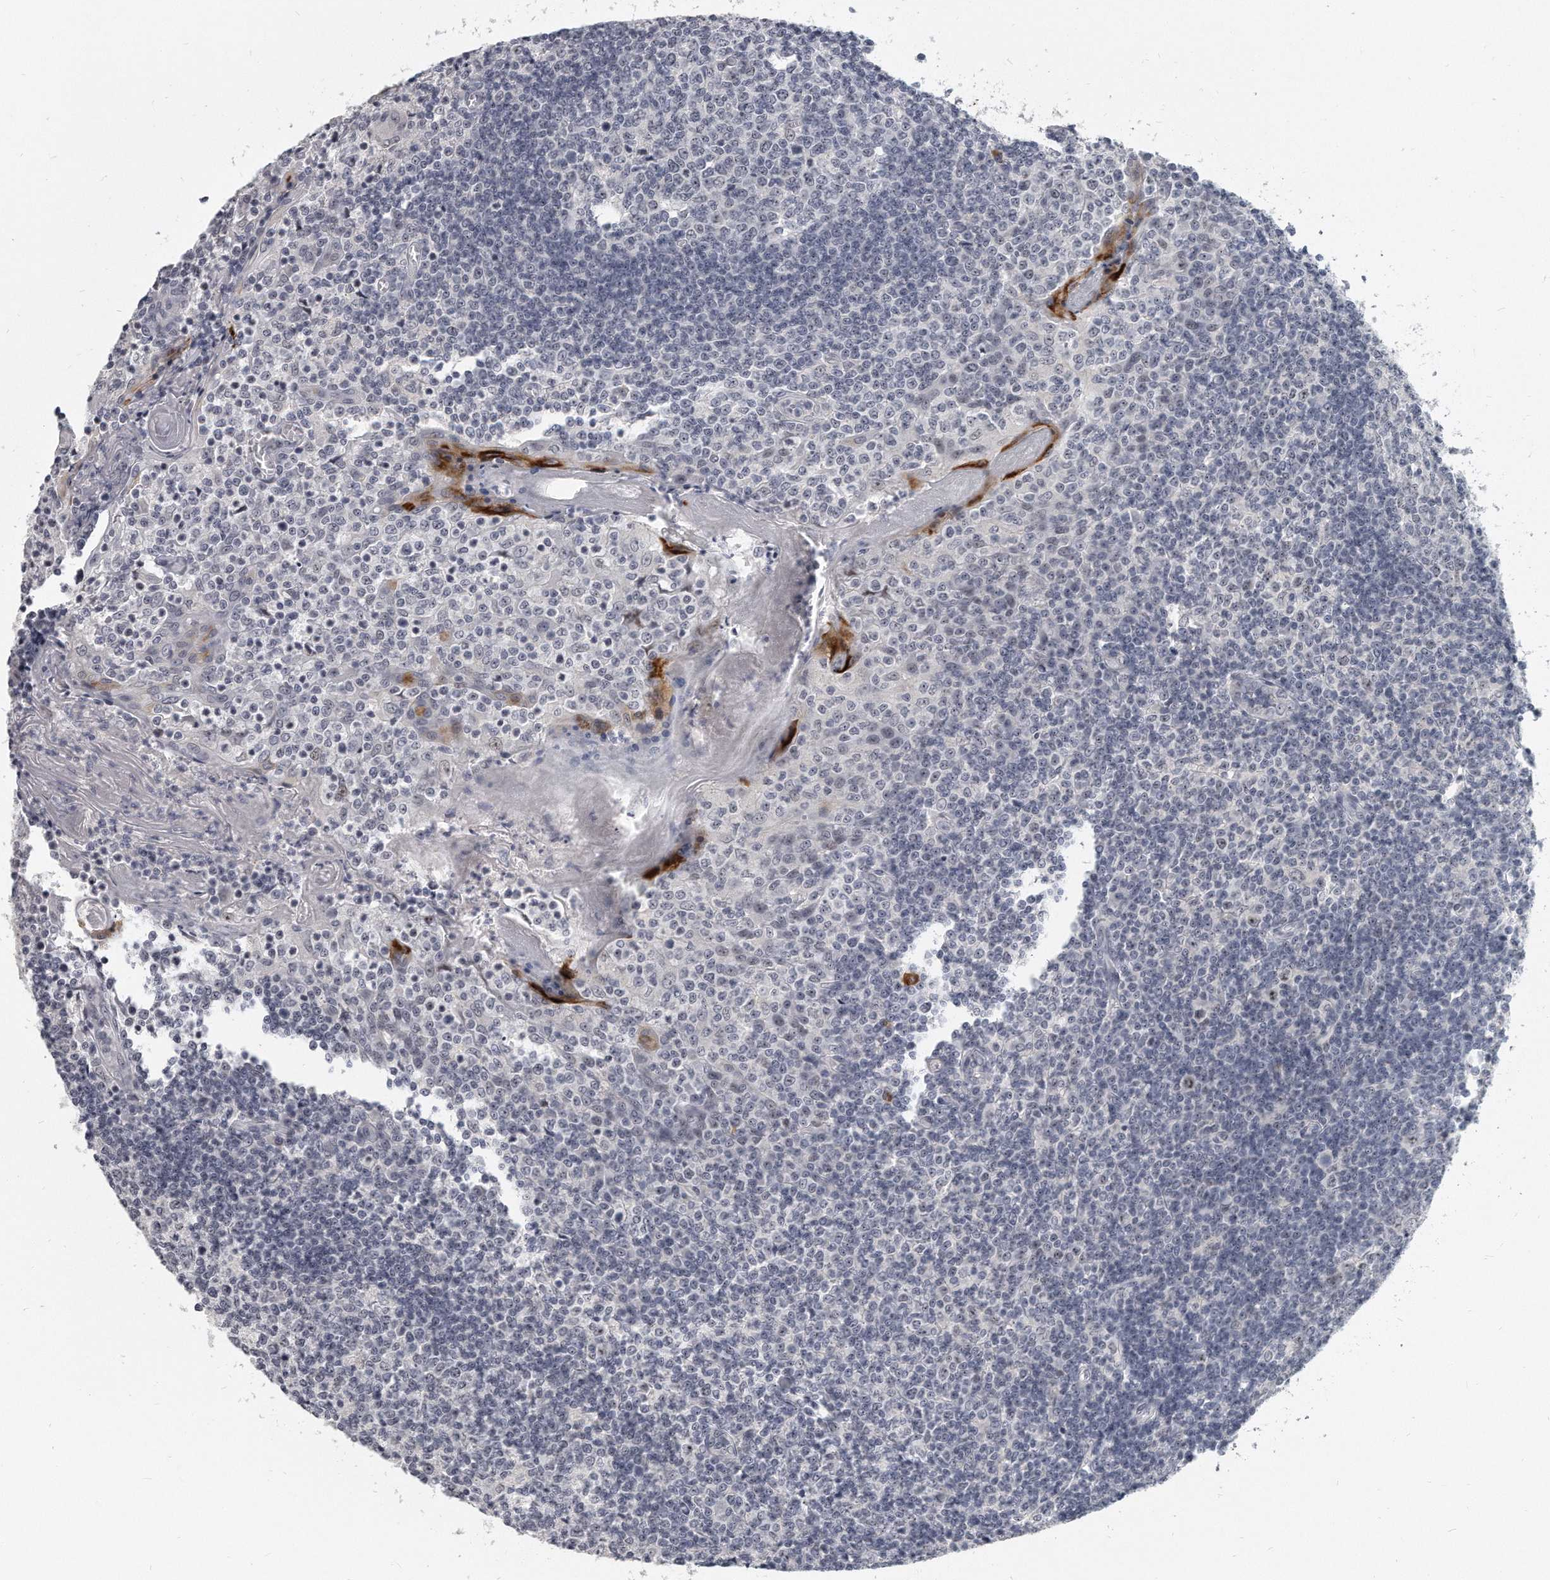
{"staining": {"intensity": "negative", "quantity": "none", "location": "none"}, "tissue": "tonsil", "cell_type": "Germinal center cells", "image_type": "normal", "snomed": [{"axis": "morphology", "description": "Normal tissue, NOS"}, {"axis": "topography", "description": "Tonsil"}], "caption": "A high-resolution image shows immunohistochemistry staining of benign tonsil, which exhibits no significant expression in germinal center cells. Brightfield microscopy of immunohistochemistry stained with DAB (brown) and hematoxylin (blue), captured at high magnification.", "gene": "TFCP2L1", "patient": {"sex": "female", "age": 19}}